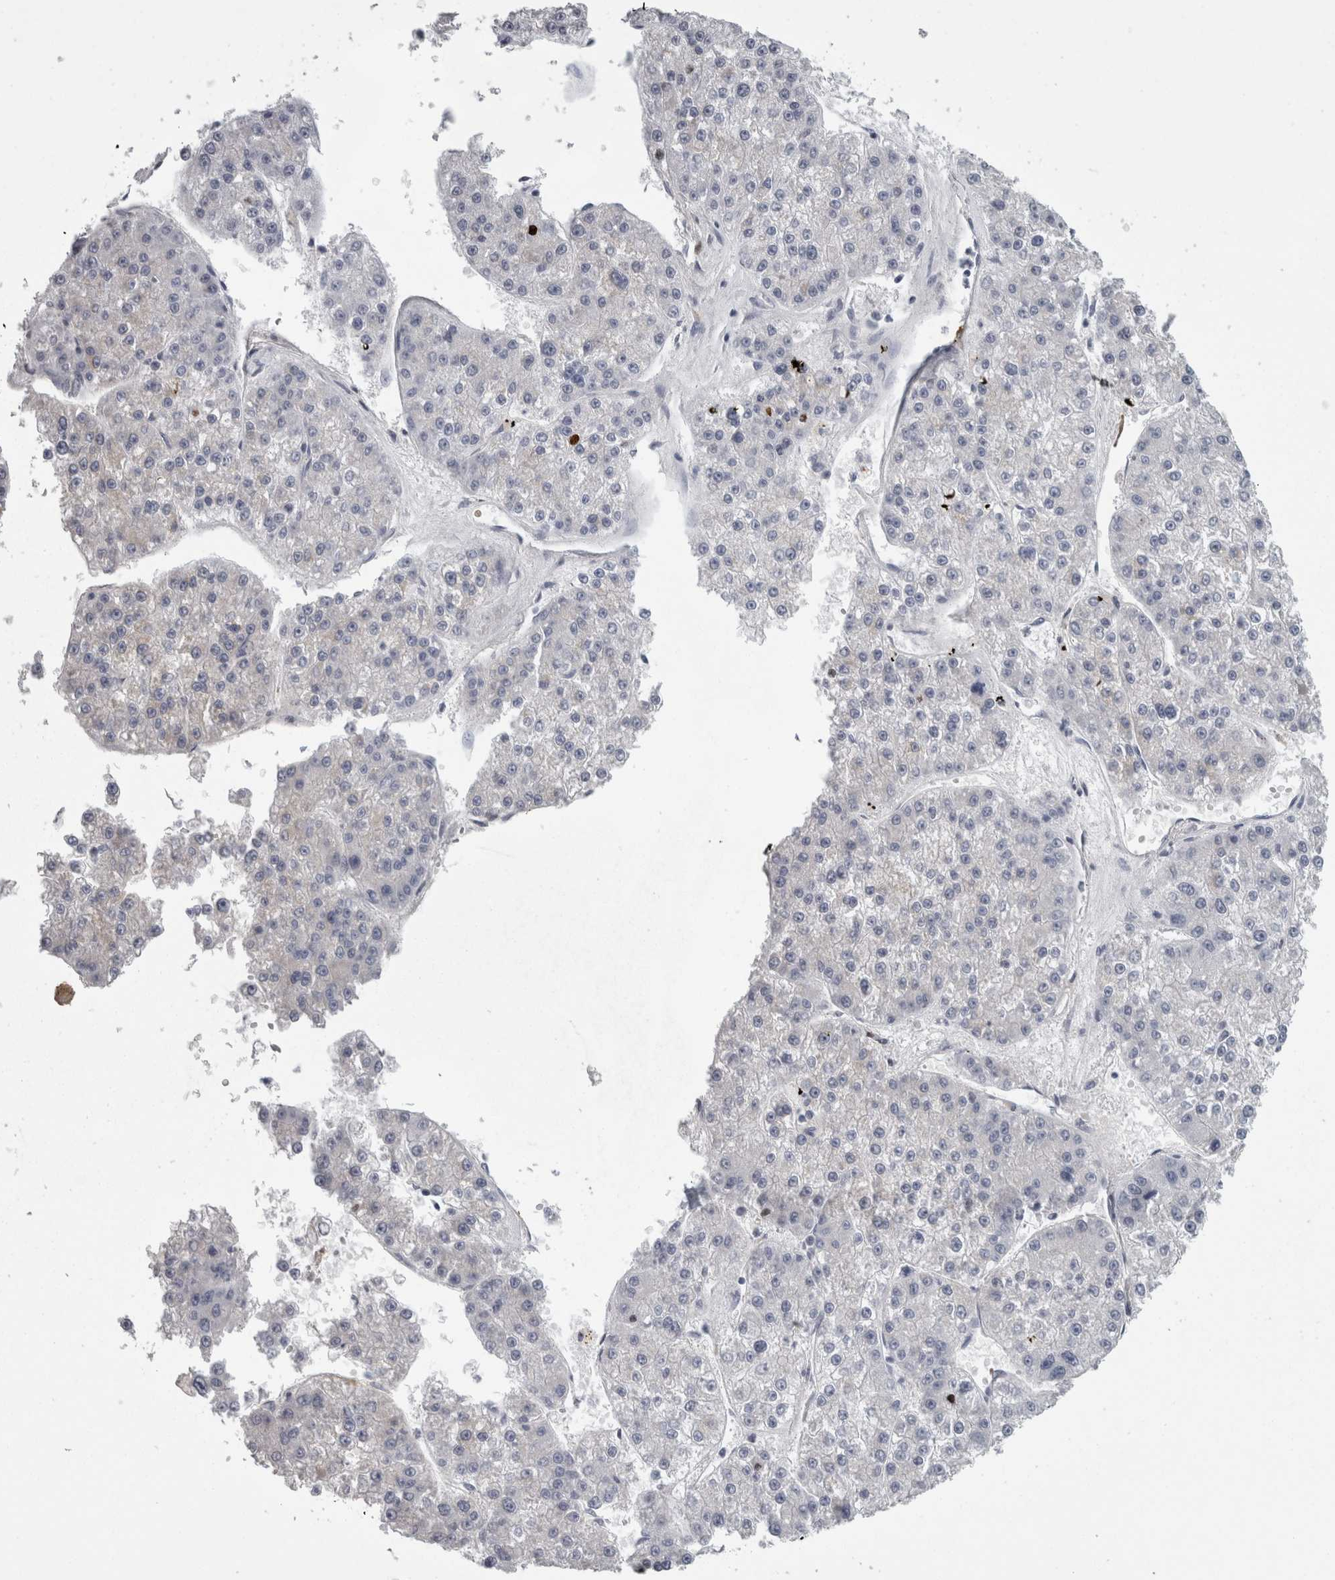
{"staining": {"intensity": "negative", "quantity": "none", "location": "none"}, "tissue": "liver cancer", "cell_type": "Tumor cells", "image_type": "cancer", "snomed": [{"axis": "morphology", "description": "Carcinoma, Hepatocellular, NOS"}, {"axis": "topography", "description": "Liver"}], "caption": "Immunohistochemistry (IHC) photomicrograph of neoplastic tissue: human liver hepatocellular carcinoma stained with DAB (3,3'-diaminobenzidine) reveals no significant protein expression in tumor cells.", "gene": "TCAP", "patient": {"sex": "female", "age": 73}}